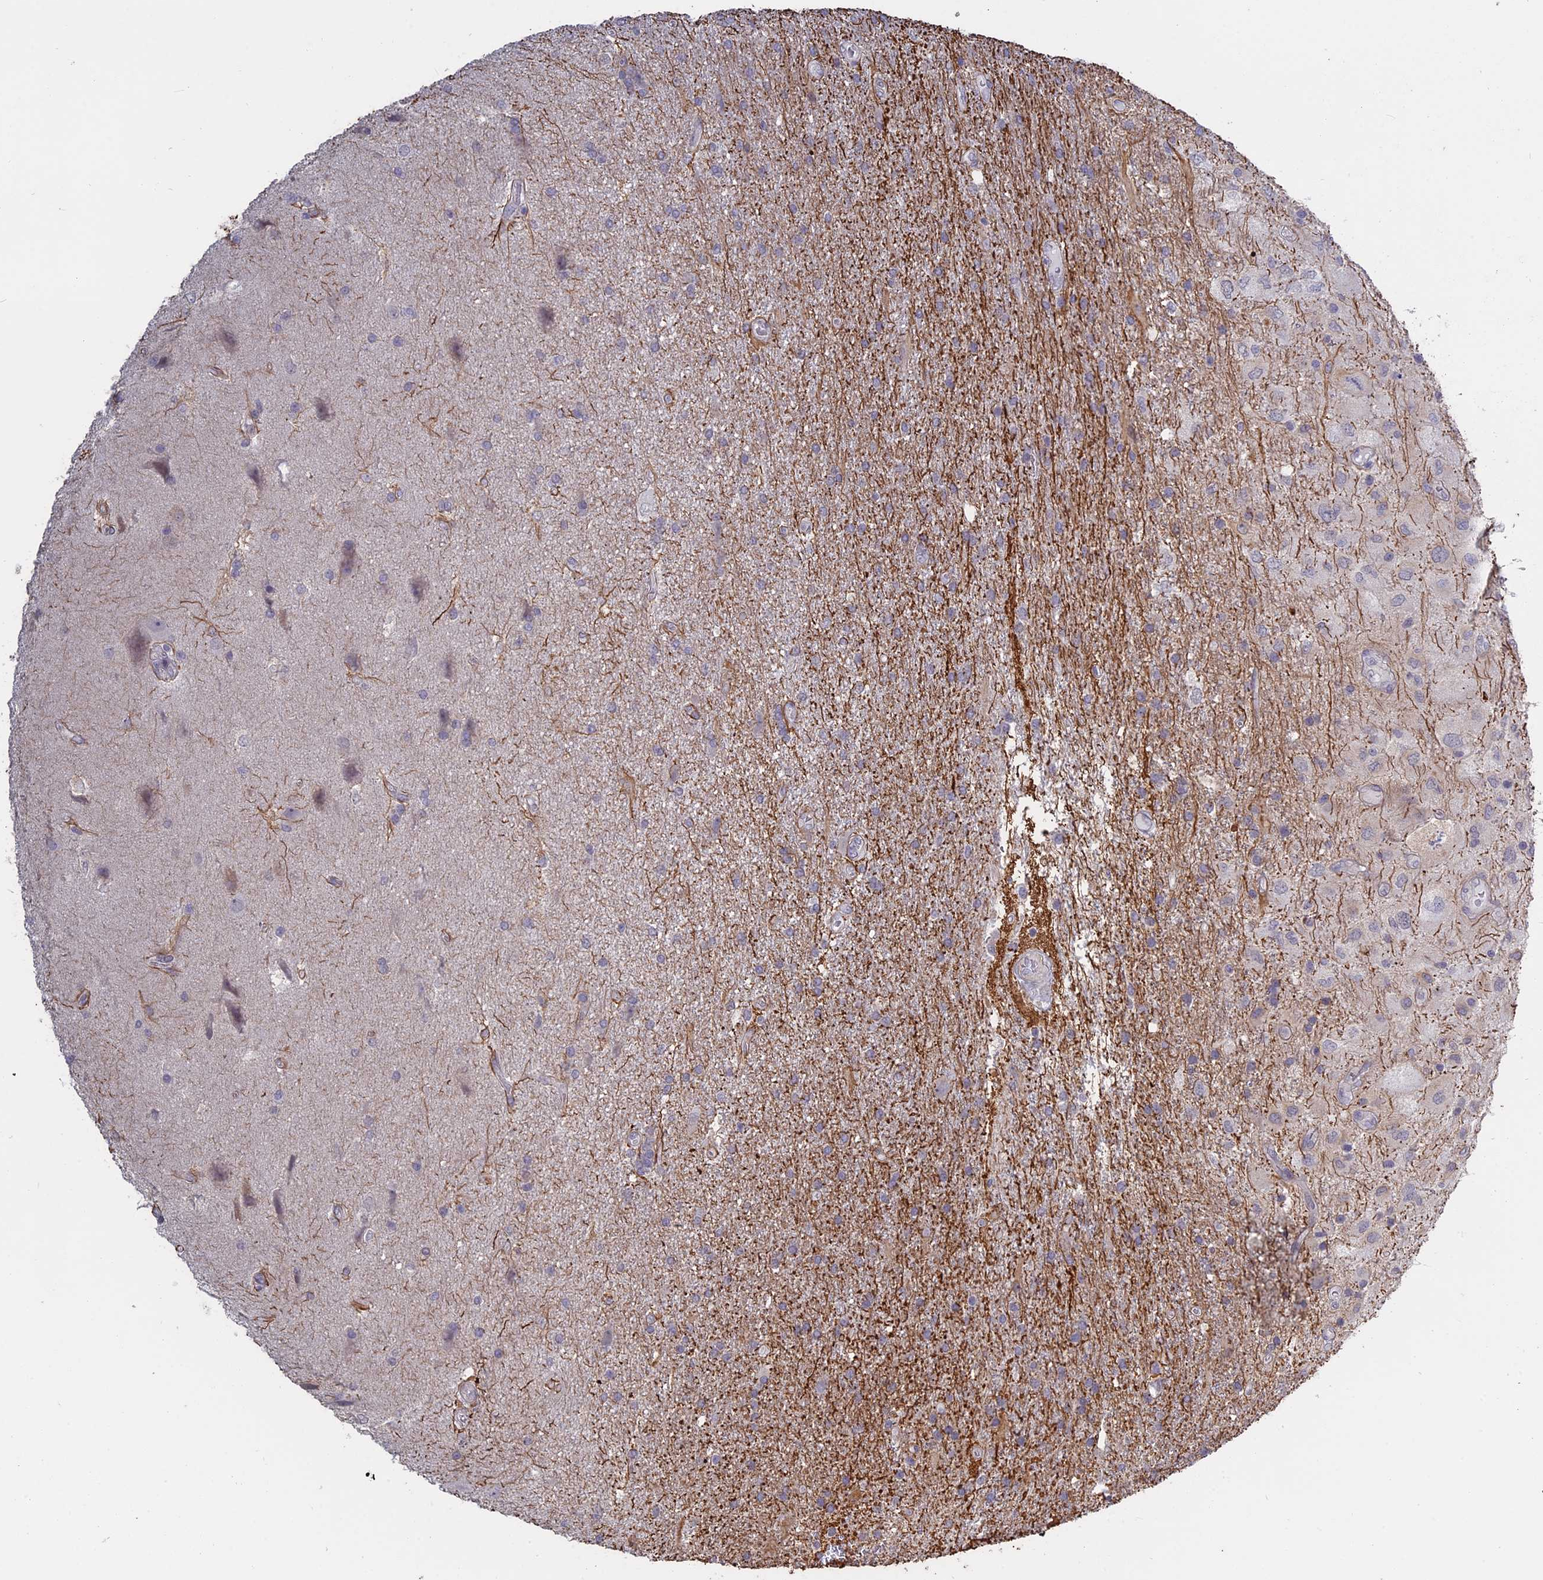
{"staining": {"intensity": "negative", "quantity": "none", "location": "none"}, "tissue": "glioma", "cell_type": "Tumor cells", "image_type": "cancer", "snomed": [{"axis": "morphology", "description": "Glioma, malignant, Low grade"}, {"axis": "topography", "description": "Brain"}], "caption": "Tumor cells are negative for protein expression in human glioma.", "gene": "MYO5B", "patient": {"sex": "male", "age": 66}}